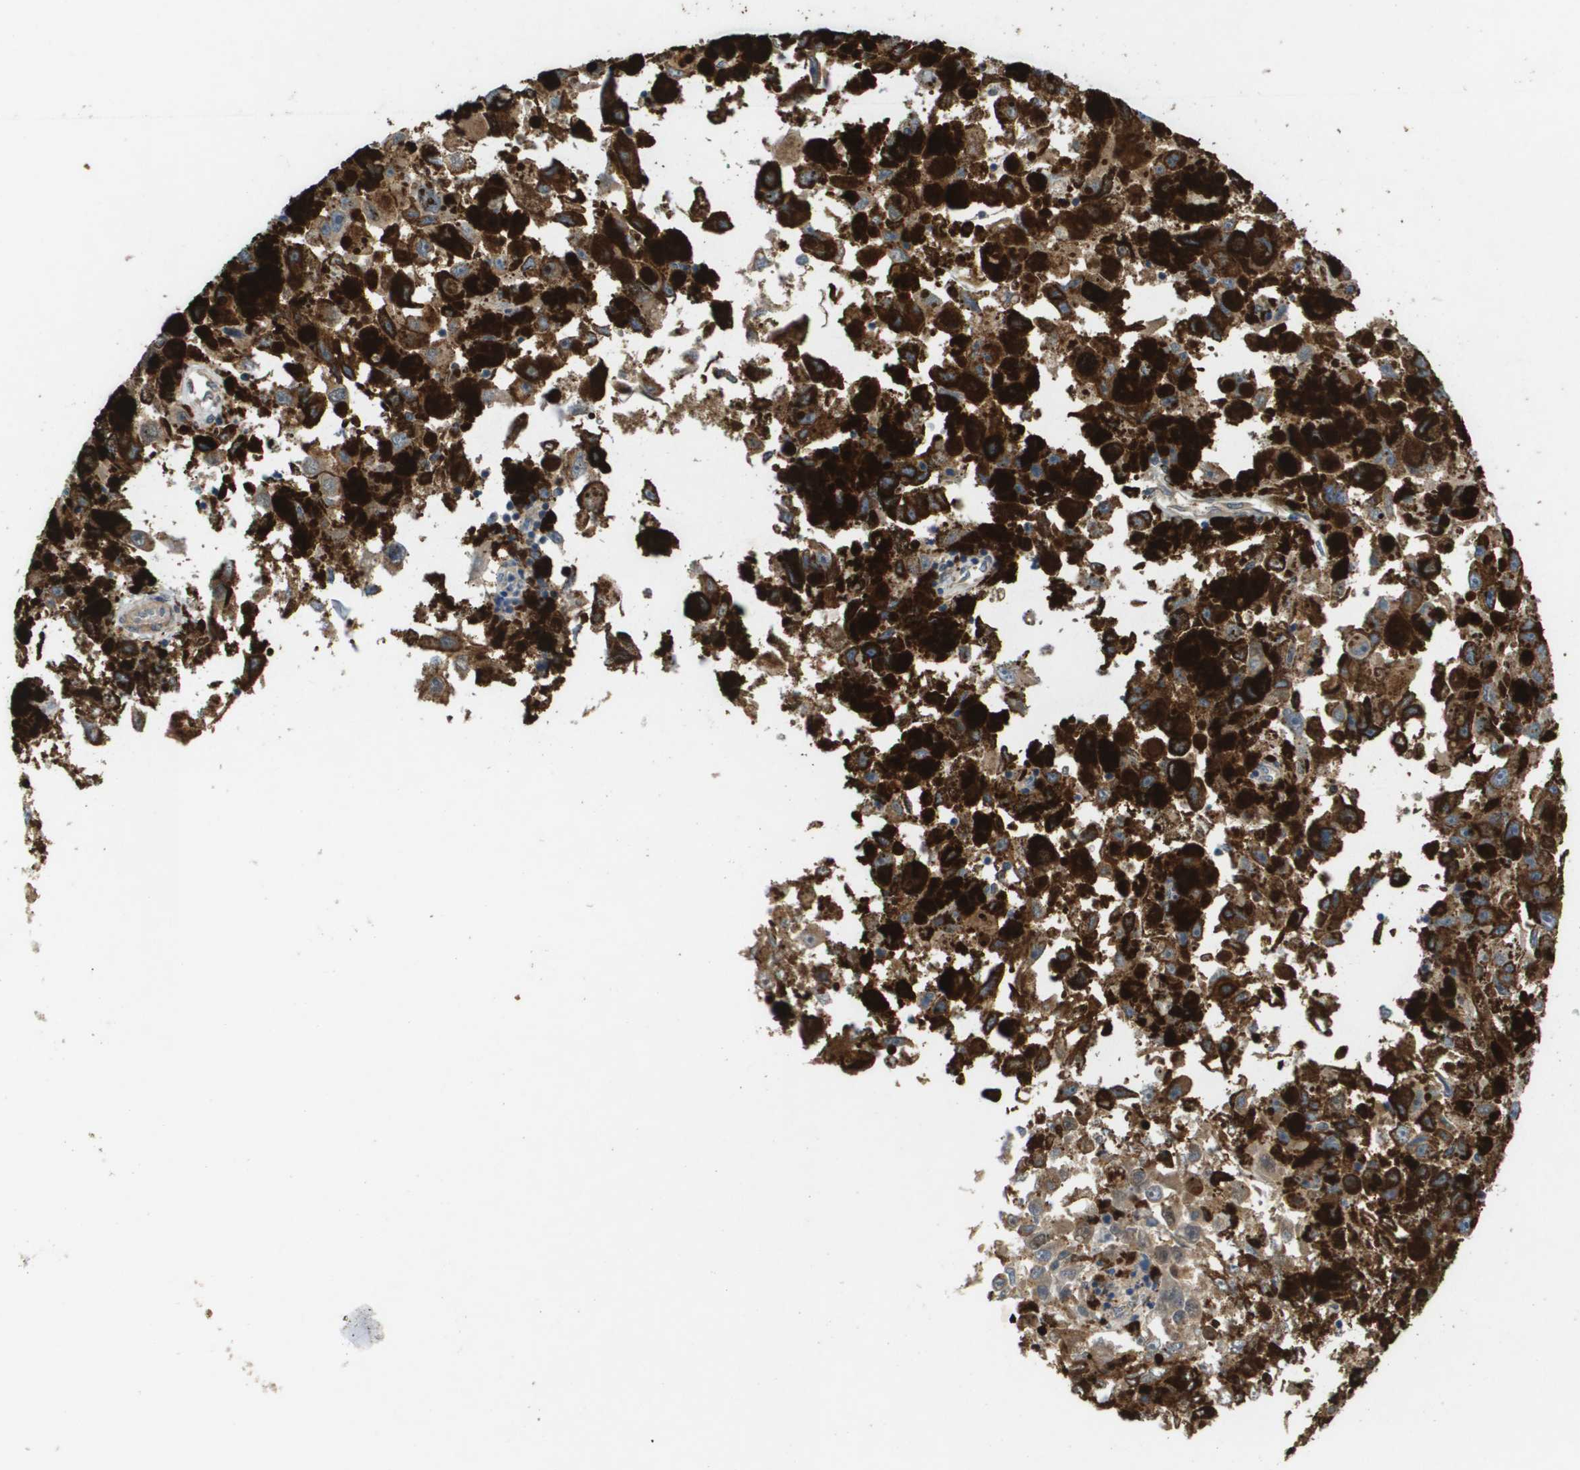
{"staining": {"intensity": "strong", "quantity": ">75%", "location": "cytoplasmic/membranous"}, "tissue": "melanoma", "cell_type": "Tumor cells", "image_type": "cancer", "snomed": [{"axis": "morphology", "description": "Malignant melanoma, NOS"}, {"axis": "topography", "description": "Skin"}], "caption": "Melanoma was stained to show a protein in brown. There is high levels of strong cytoplasmic/membranous positivity in approximately >75% of tumor cells. (DAB (3,3'-diaminobenzidine) = brown stain, brightfield microscopy at high magnification).", "gene": "PALD1", "patient": {"sex": "female", "age": 104}}